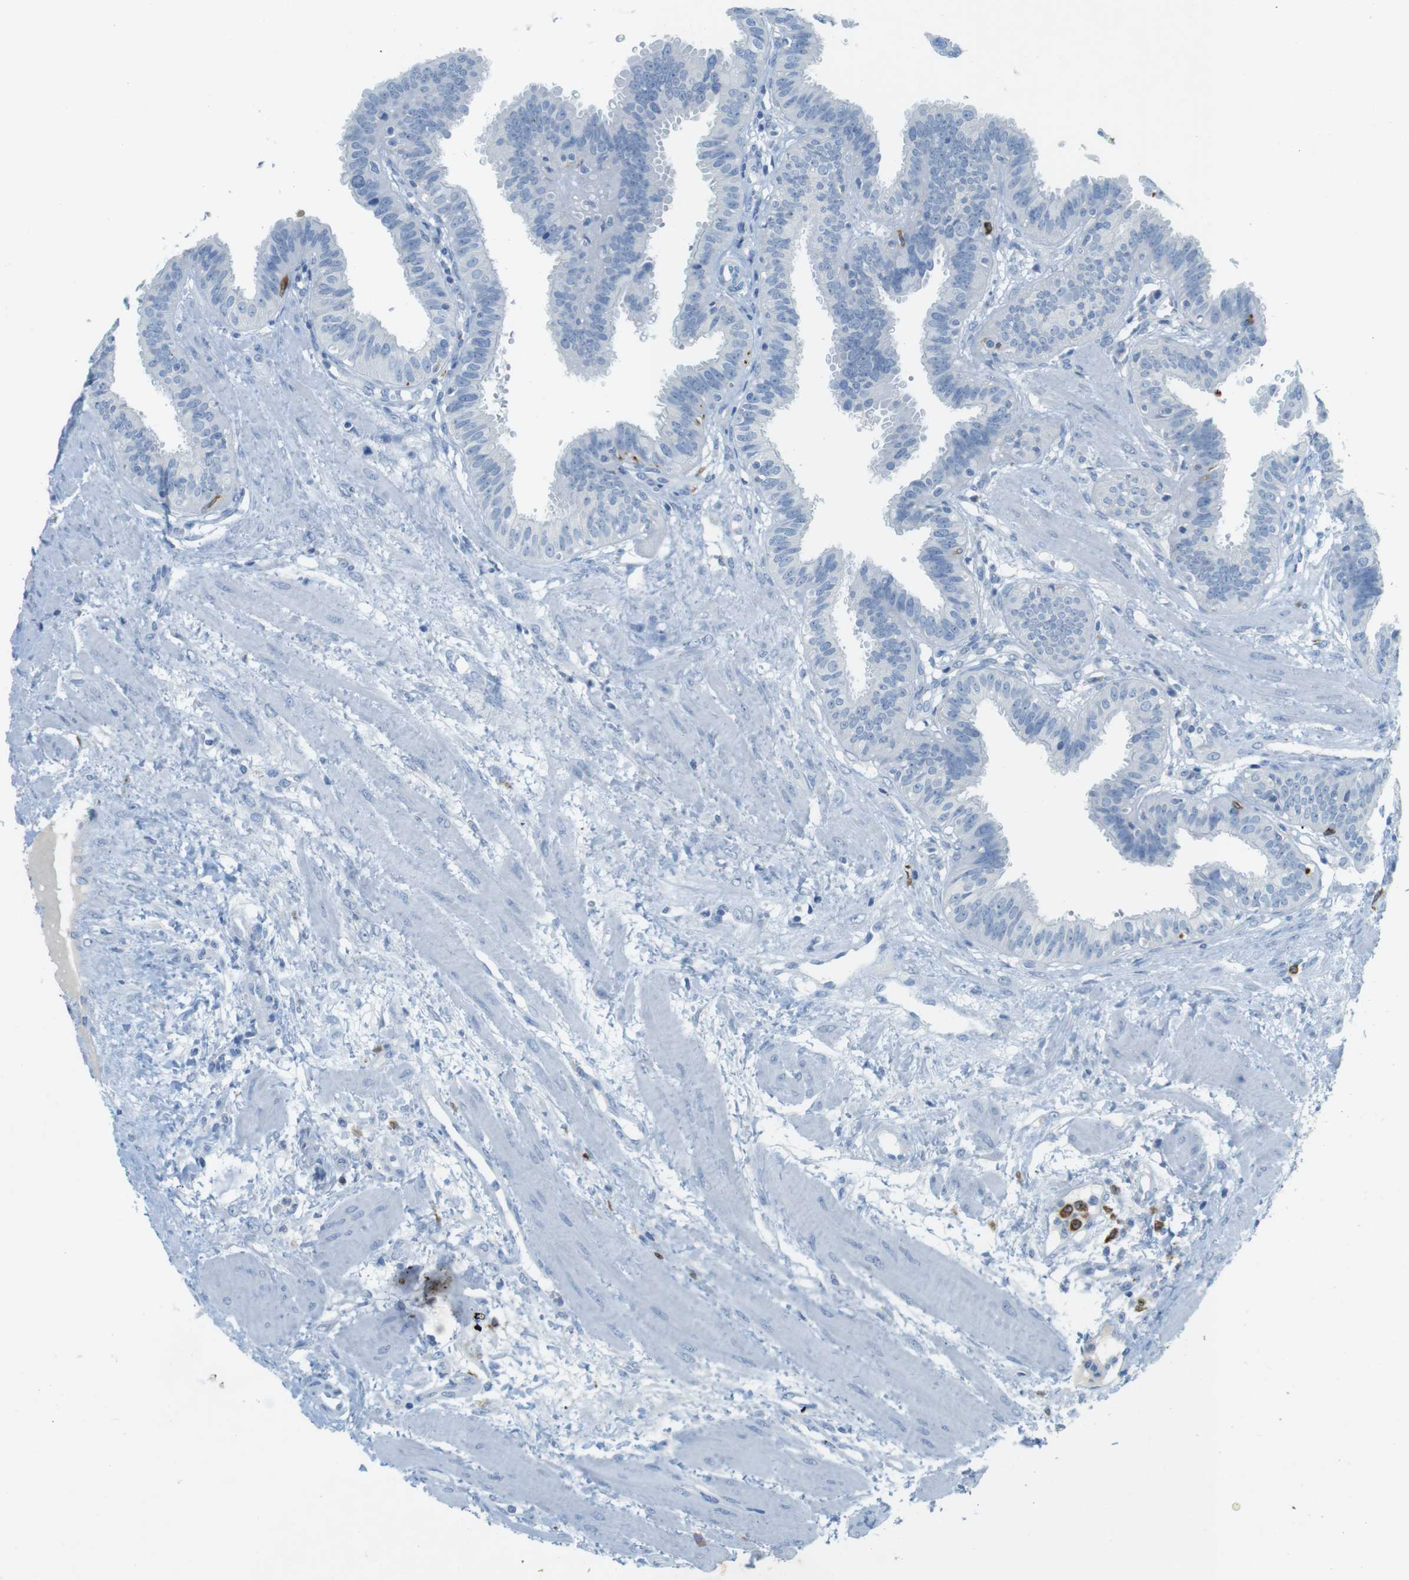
{"staining": {"intensity": "negative", "quantity": "none", "location": "none"}, "tissue": "fallopian tube", "cell_type": "Glandular cells", "image_type": "normal", "snomed": [{"axis": "morphology", "description": "Normal tissue, NOS"}, {"axis": "topography", "description": "Fallopian tube"}], "caption": "The immunohistochemistry image has no significant expression in glandular cells of fallopian tube.", "gene": "CD320", "patient": {"sex": "female", "age": 32}}